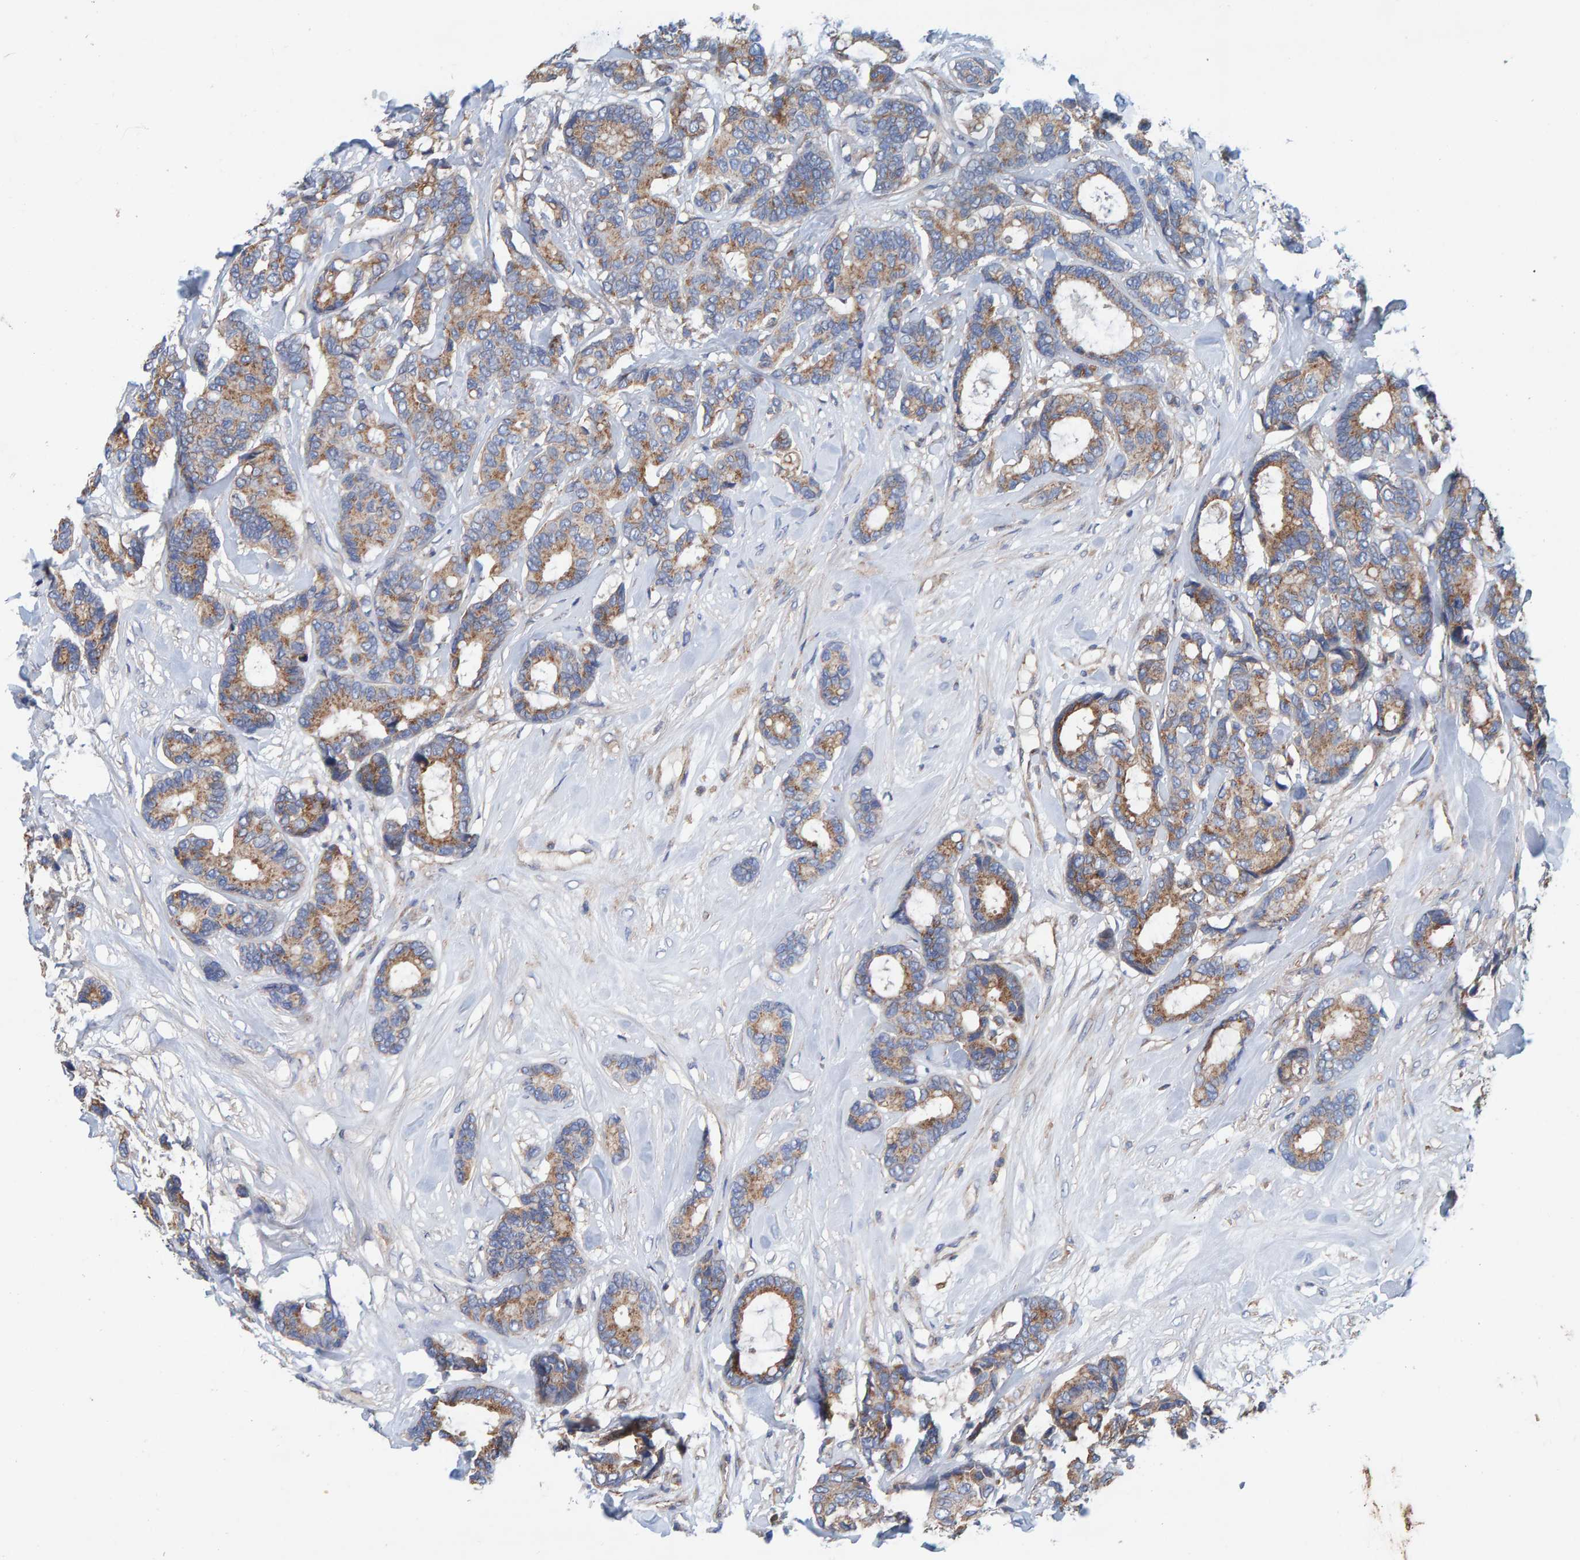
{"staining": {"intensity": "moderate", "quantity": ">75%", "location": "cytoplasmic/membranous"}, "tissue": "breast cancer", "cell_type": "Tumor cells", "image_type": "cancer", "snomed": [{"axis": "morphology", "description": "Duct carcinoma"}, {"axis": "topography", "description": "Breast"}], "caption": "Tumor cells show medium levels of moderate cytoplasmic/membranous staining in about >75% of cells in breast infiltrating ductal carcinoma.", "gene": "MKLN1", "patient": {"sex": "female", "age": 87}}